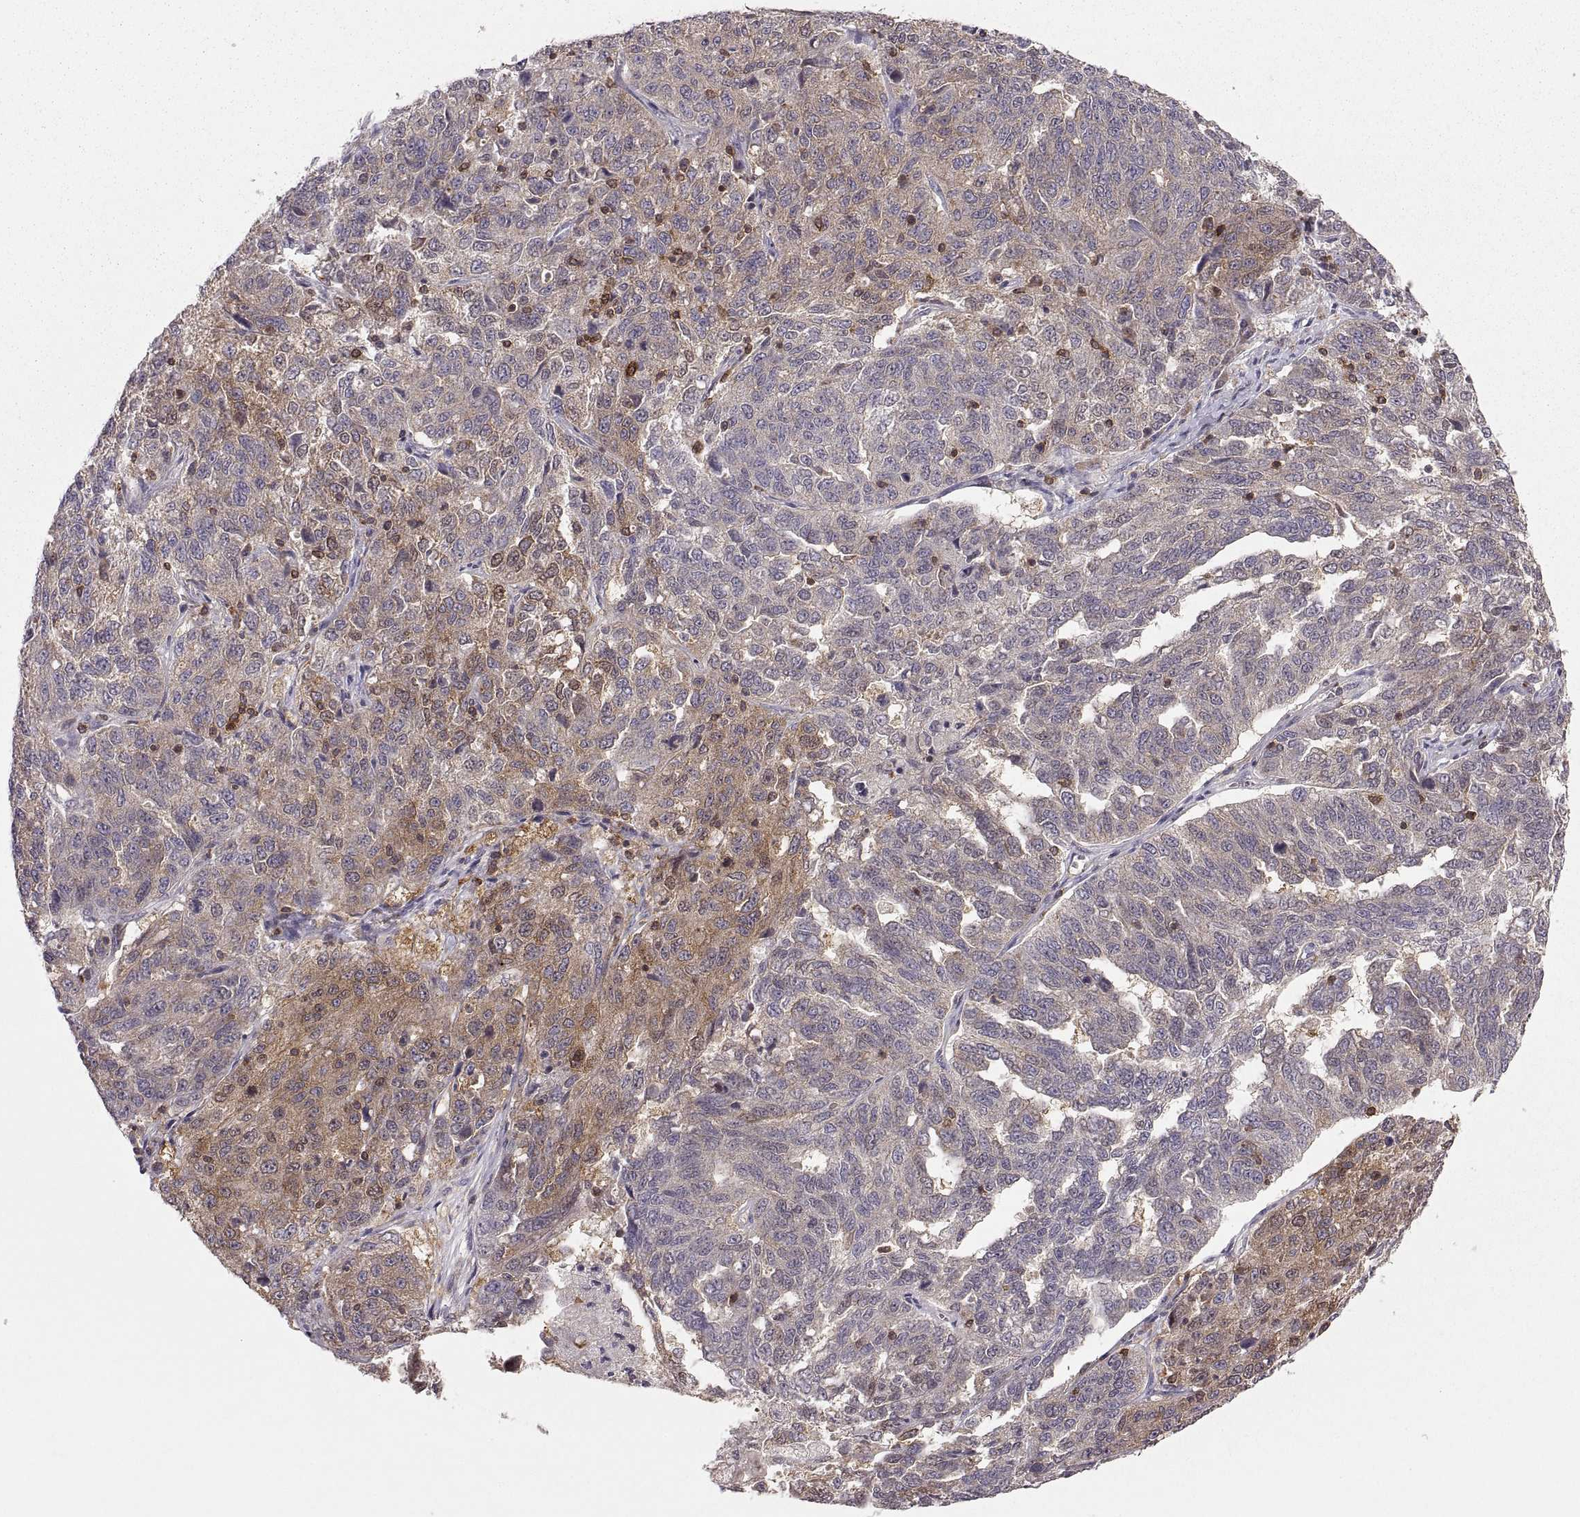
{"staining": {"intensity": "strong", "quantity": "<25%", "location": "cytoplasmic/membranous"}, "tissue": "ovarian cancer", "cell_type": "Tumor cells", "image_type": "cancer", "snomed": [{"axis": "morphology", "description": "Cystadenocarcinoma, serous, NOS"}, {"axis": "topography", "description": "Ovary"}], "caption": "Immunohistochemical staining of human ovarian serous cystadenocarcinoma reveals strong cytoplasmic/membranous protein staining in about <25% of tumor cells.", "gene": "EZR", "patient": {"sex": "female", "age": 71}}